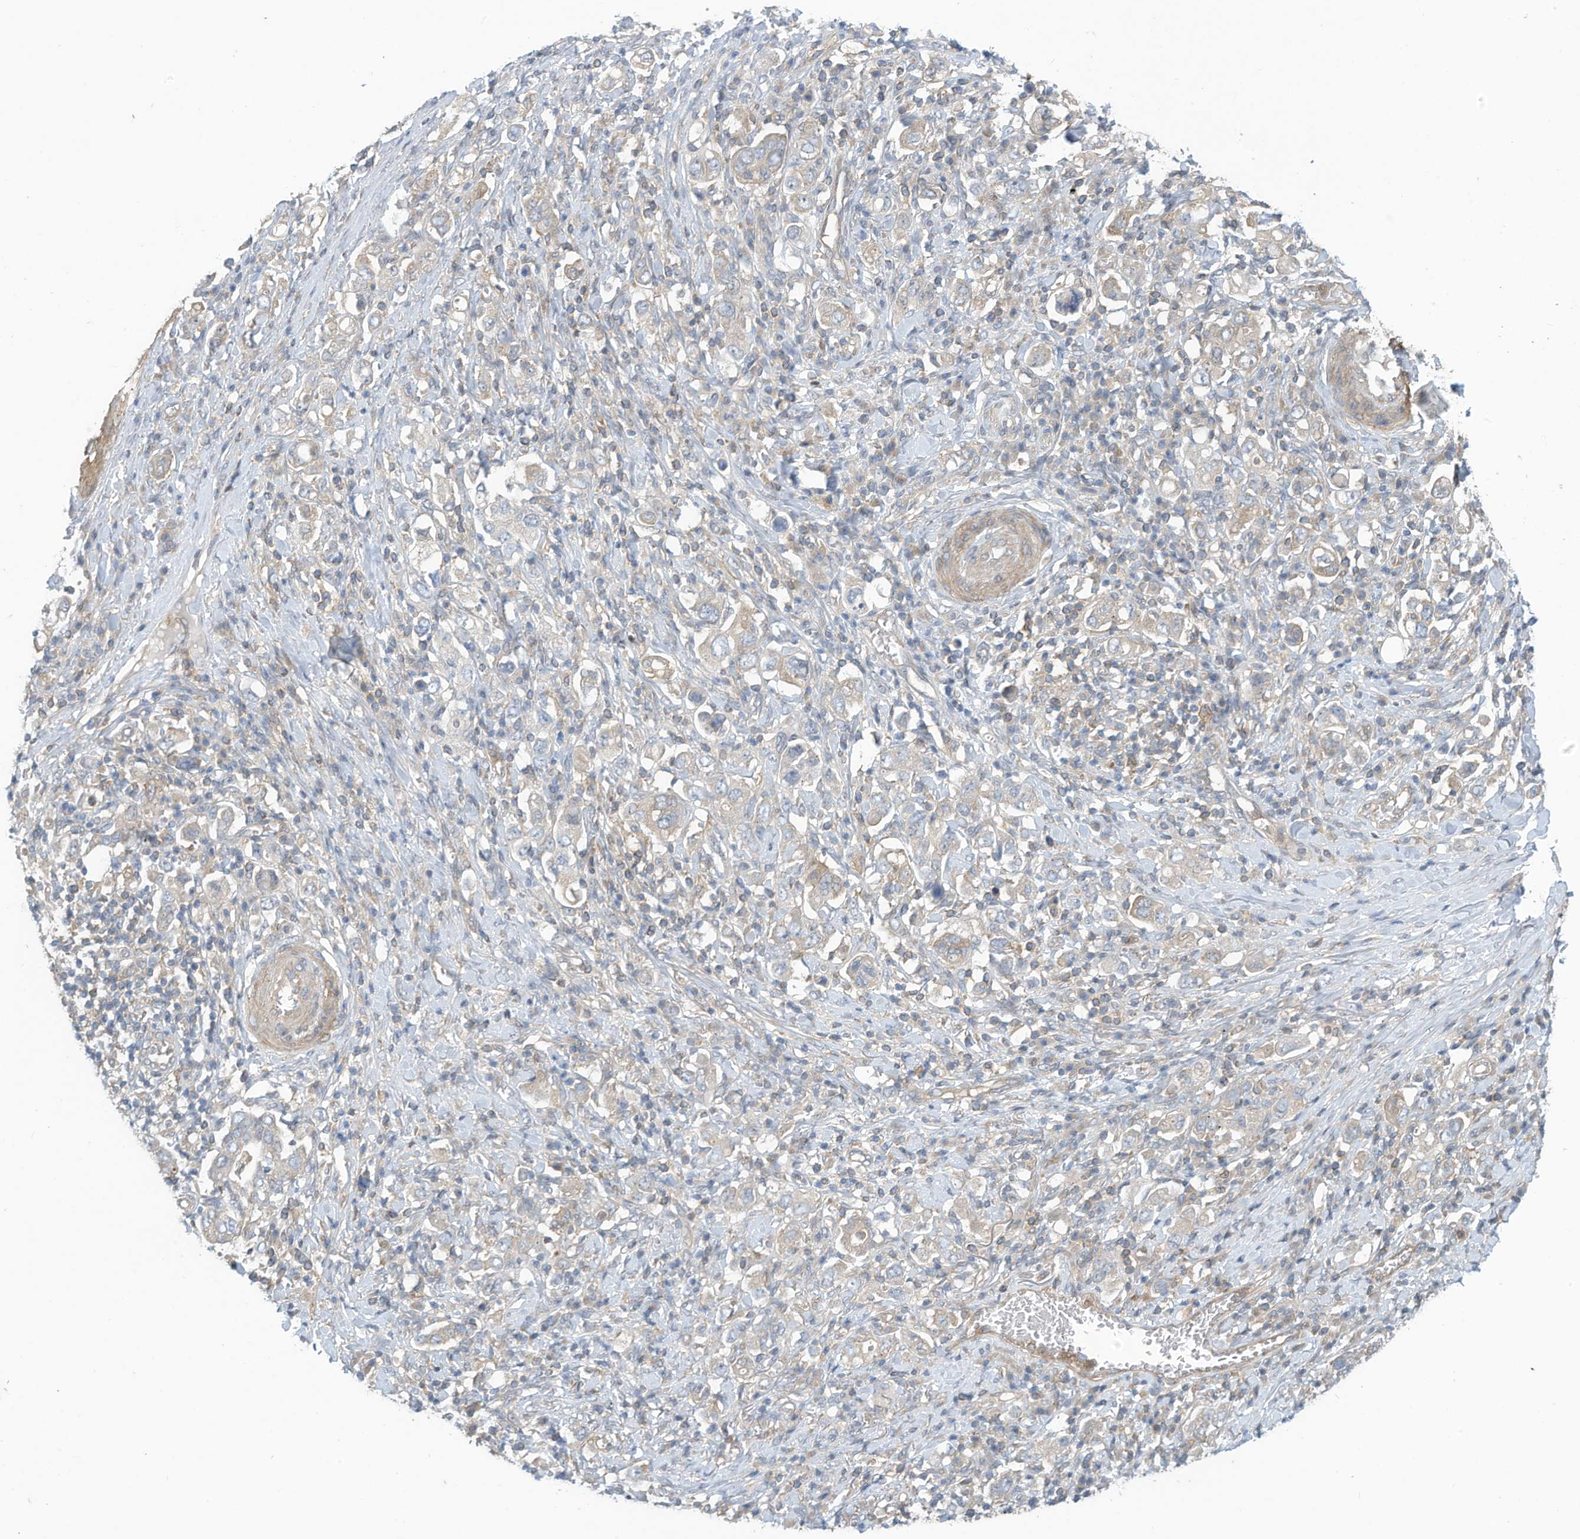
{"staining": {"intensity": "negative", "quantity": "none", "location": "none"}, "tissue": "stomach cancer", "cell_type": "Tumor cells", "image_type": "cancer", "snomed": [{"axis": "morphology", "description": "Adenocarcinoma, NOS"}, {"axis": "topography", "description": "Stomach, upper"}], "caption": "Immunohistochemistry (IHC) of human stomach adenocarcinoma demonstrates no staining in tumor cells. Nuclei are stained in blue.", "gene": "ADI1", "patient": {"sex": "male", "age": 62}}